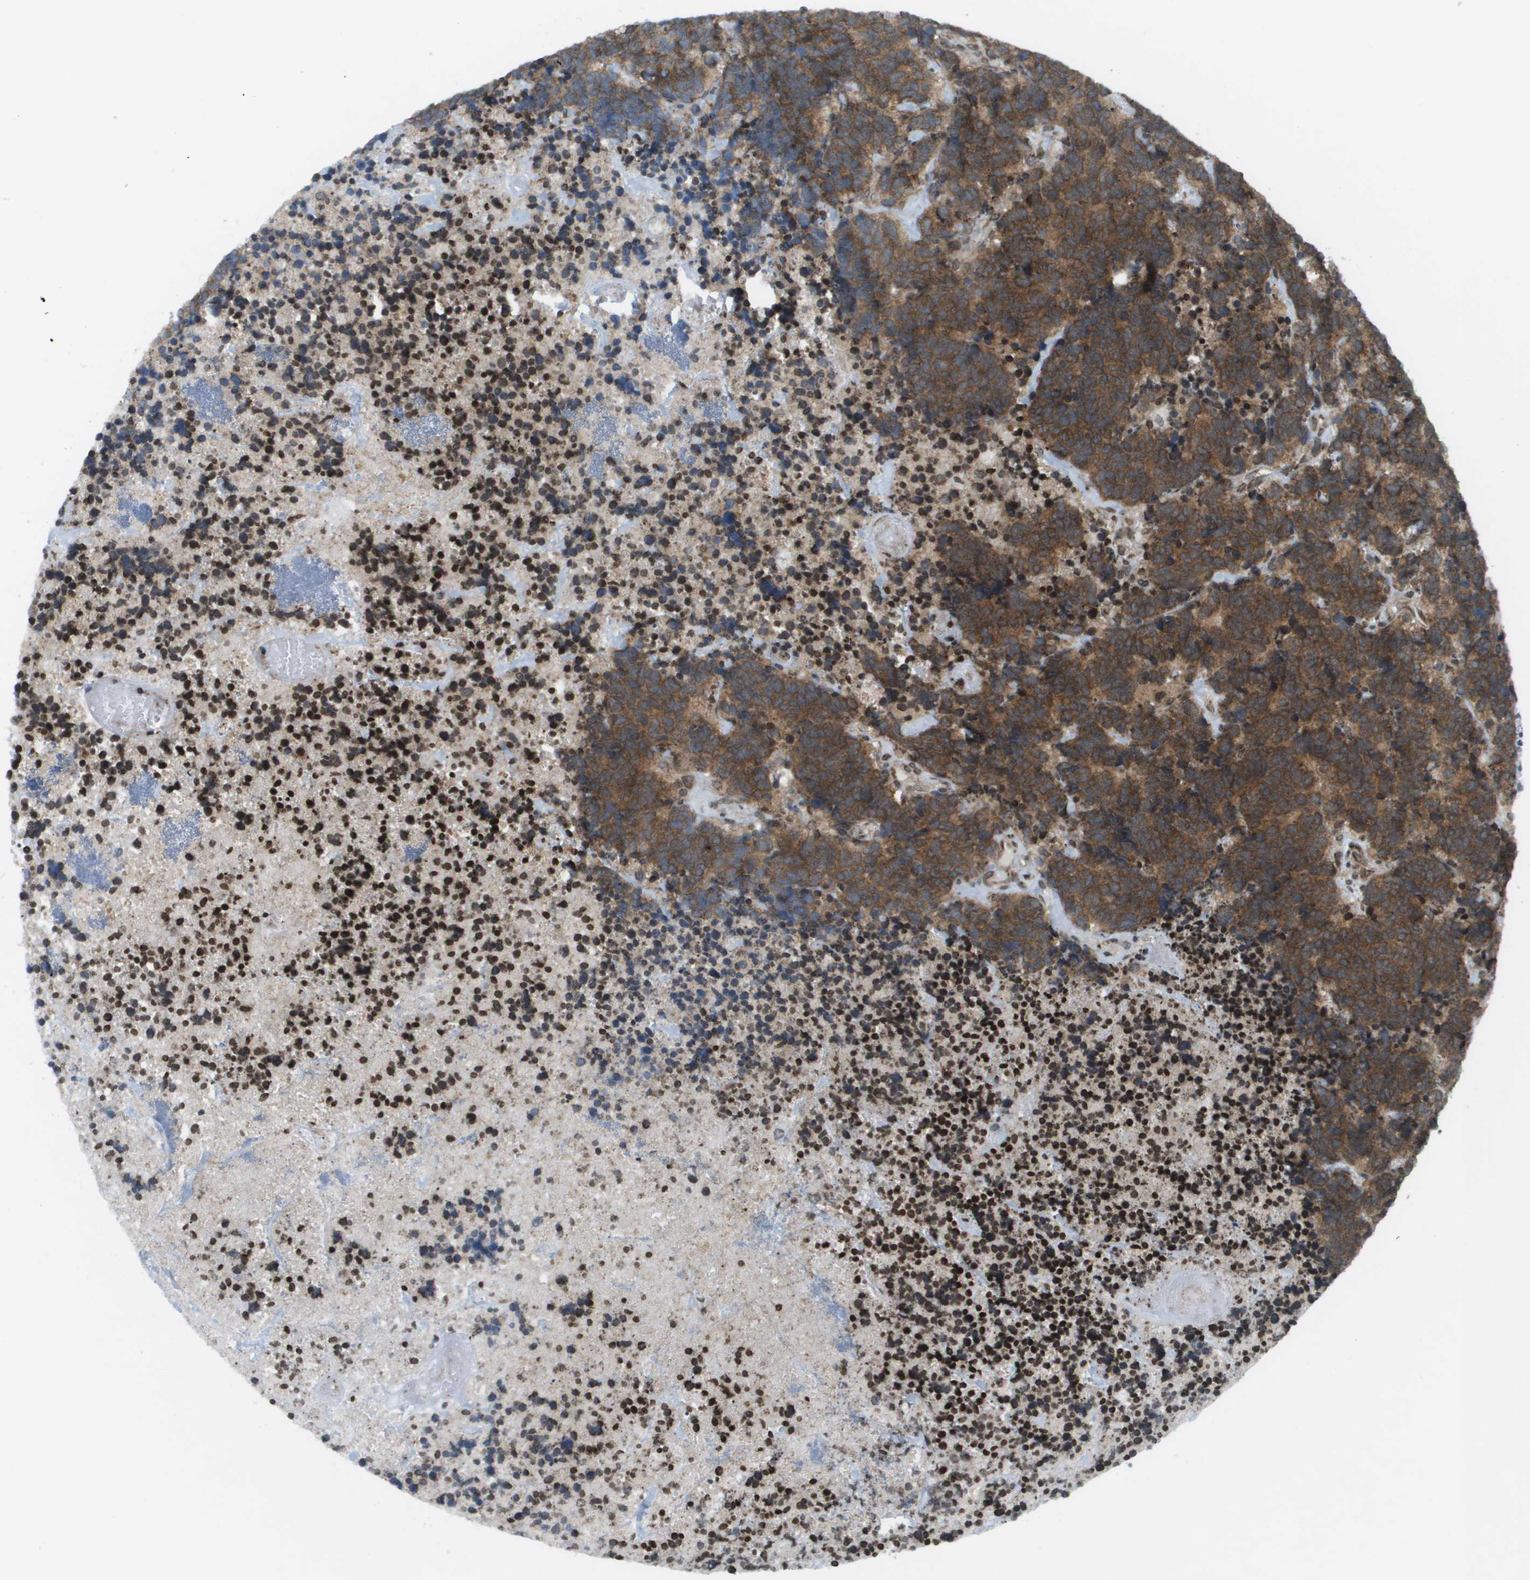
{"staining": {"intensity": "moderate", "quantity": ">75%", "location": "cytoplasmic/membranous"}, "tissue": "carcinoid", "cell_type": "Tumor cells", "image_type": "cancer", "snomed": [{"axis": "morphology", "description": "Carcinoma, NOS"}, {"axis": "morphology", "description": "Carcinoid, malignant, NOS"}, {"axis": "topography", "description": "Urinary bladder"}], "caption": "DAB immunohistochemical staining of human carcinoid displays moderate cytoplasmic/membranous protein positivity in approximately >75% of tumor cells. The protein is shown in brown color, while the nuclei are stained blue.", "gene": "EVC", "patient": {"sex": "male", "age": 57}}